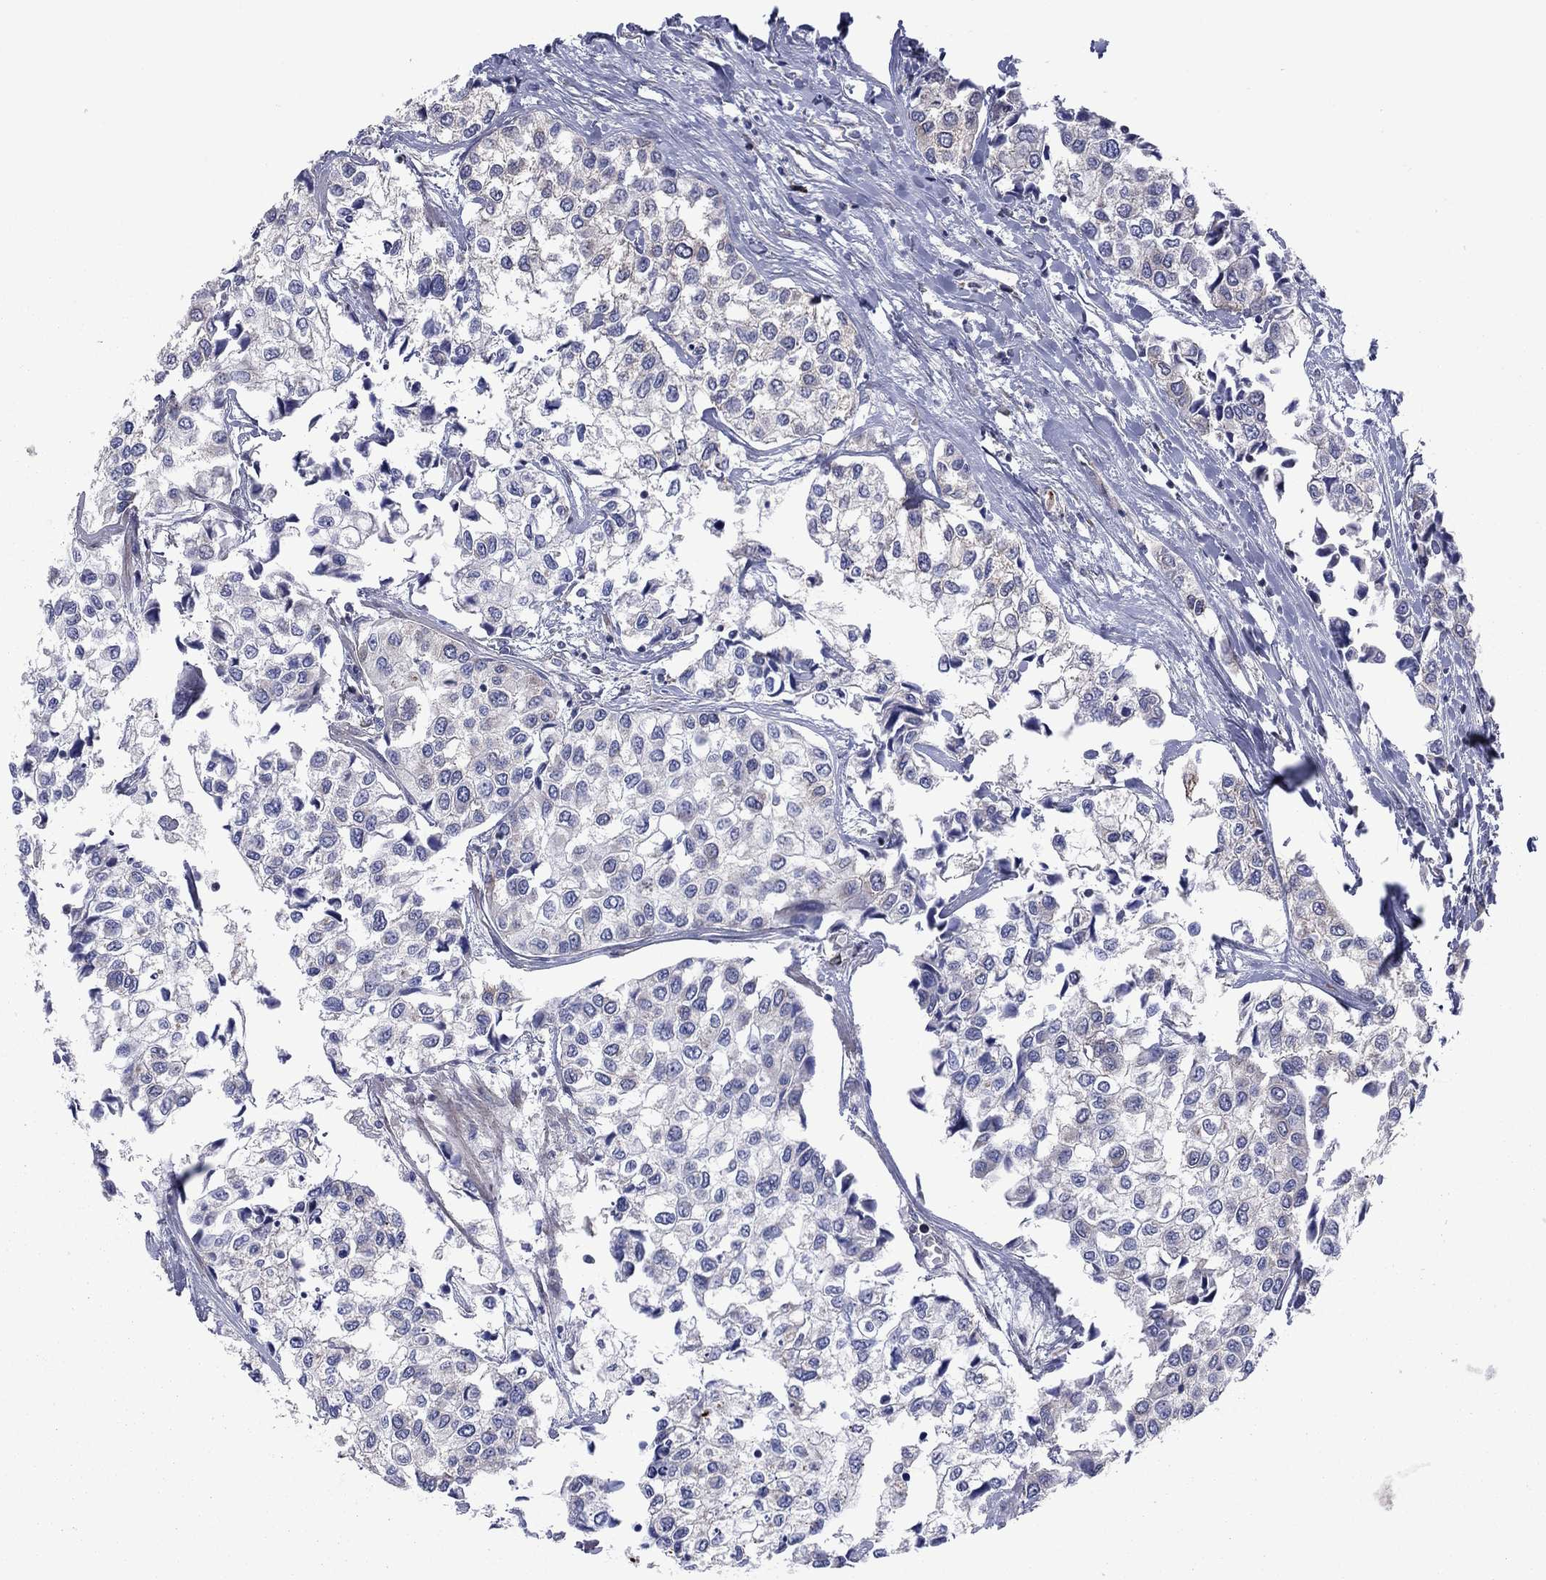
{"staining": {"intensity": "negative", "quantity": "none", "location": "none"}, "tissue": "urothelial cancer", "cell_type": "Tumor cells", "image_type": "cancer", "snomed": [{"axis": "morphology", "description": "Urothelial carcinoma, High grade"}, {"axis": "topography", "description": "Urinary bladder"}], "caption": "There is no significant expression in tumor cells of urothelial cancer. (DAB IHC visualized using brightfield microscopy, high magnification).", "gene": "GPR155", "patient": {"sex": "male", "age": 73}}